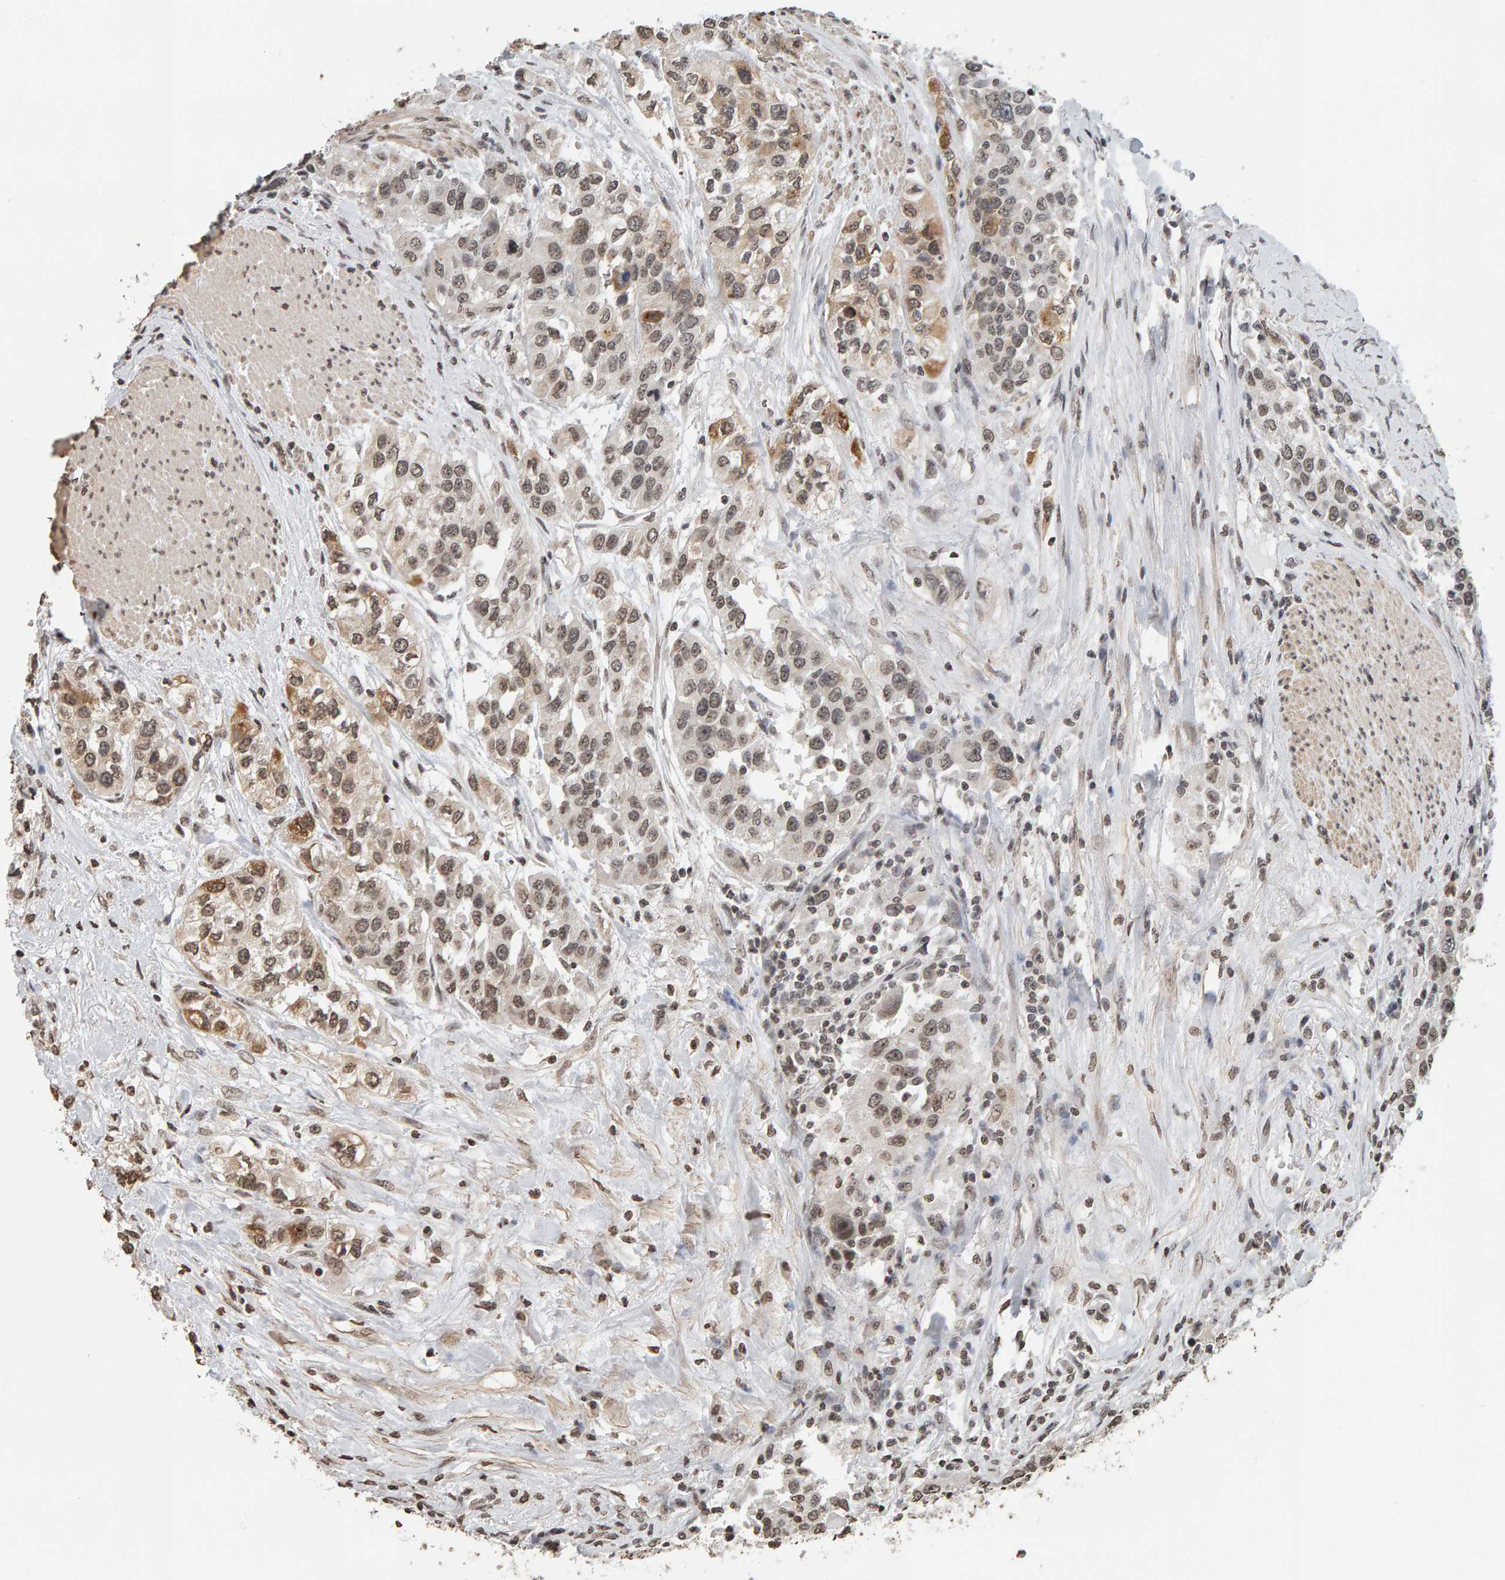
{"staining": {"intensity": "moderate", "quantity": ">75%", "location": "nuclear"}, "tissue": "urothelial cancer", "cell_type": "Tumor cells", "image_type": "cancer", "snomed": [{"axis": "morphology", "description": "Urothelial carcinoma, High grade"}, {"axis": "topography", "description": "Urinary bladder"}], "caption": "Immunohistochemistry staining of urothelial carcinoma (high-grade), which shows medium levels of moderate nuclear staining in about >75% of tumor cells indicating moderate nuclear protein expression. The staining was performed using DAB (3,3'-diaminobenzidine) (brown) for protein detection and nuclei were counterstained in hematoxylin (blue).", "gene": "AFF4", "patient": {"sex": "female", "age": 80}}